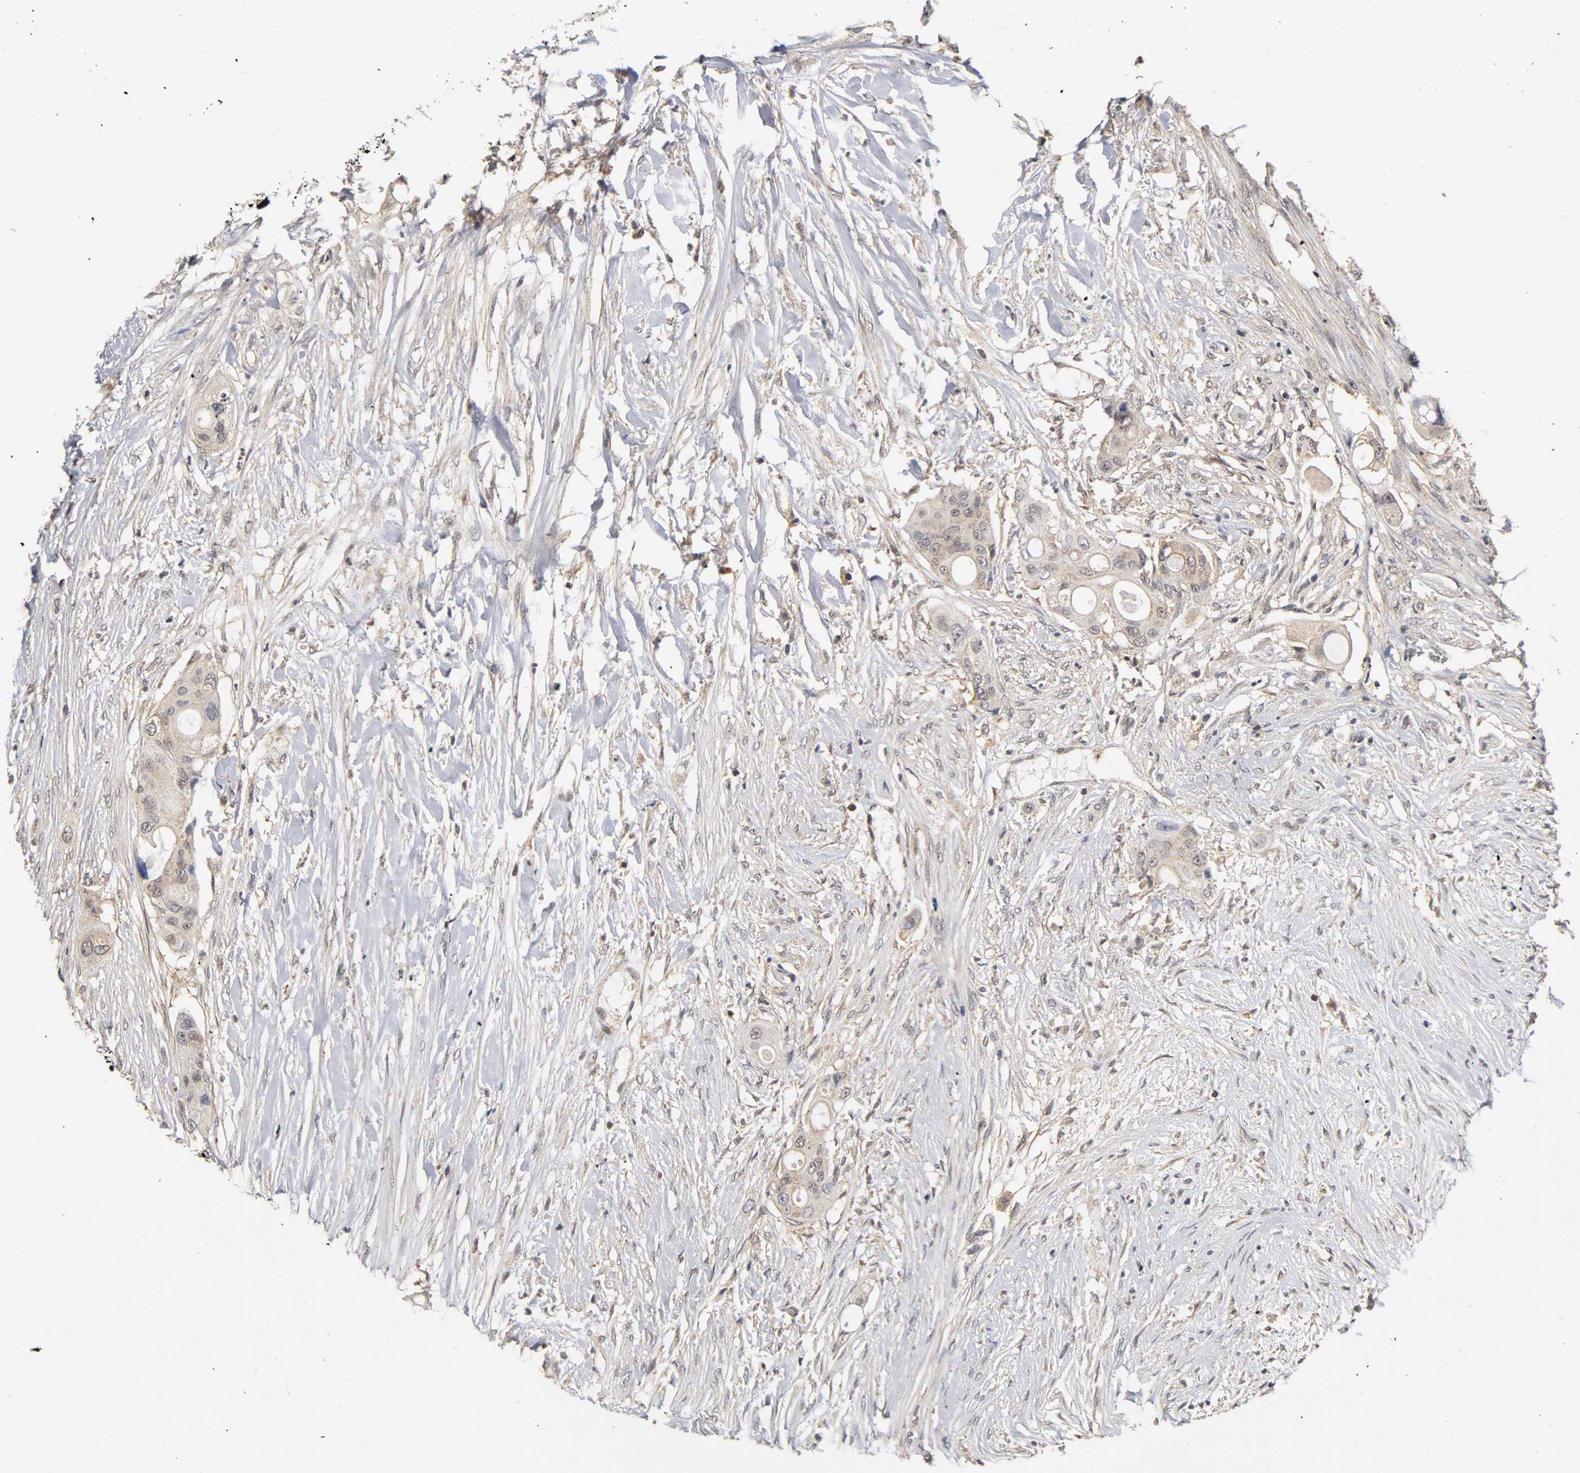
{"staining": {"intensity": "weak", "quantity": ">75%", "location": "cytoplasmic/membranous,nuclear"}, "tissue": "colorectal cancer", "cell_type": "Tumor cells", "image_type": "cancer", "snomed": [{"axis": "morphology", "description": "Adenocarcinoma, NOS"}, {"axis": "topography", "description": "Colon"}], "caption": "Colorectal cancer (adenocarcinoma) stained with IHC shows weak cytoplasmic/membranous and nuclear staining in approximately >75% of tumor cells. The protein of interest is shown in brown color, while the nuclei are stained blue.", "gene": "UBE2M", "patient": {"sex": "female", "age": 57}}